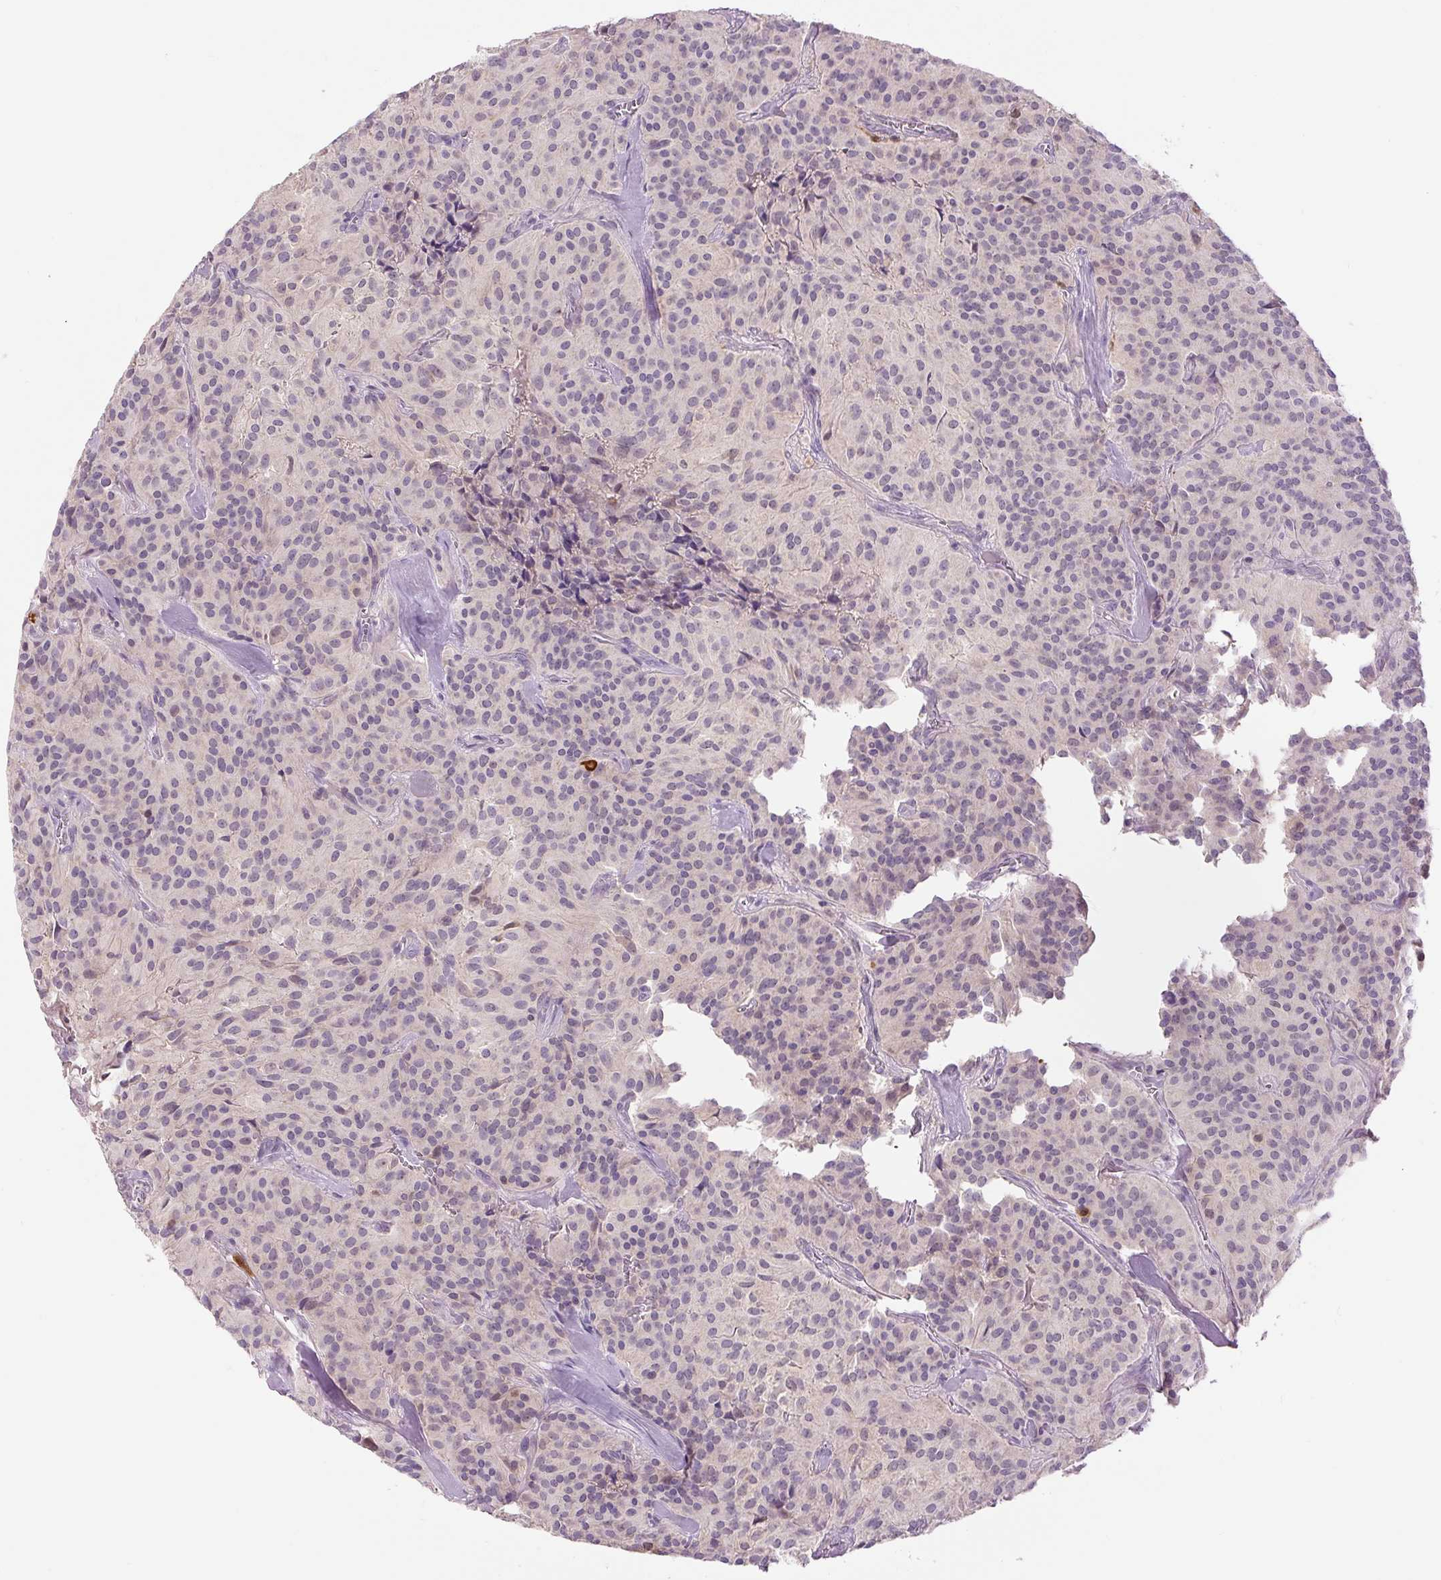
{"staining": {"intensity": "negative", "quantity": "none", "location": "none"}, "tissue": "glioma", "cell_type": "Tumor cells", "image_type": "cancer", "snomed": [{"axis": "morphology", "description": "Glioma, malignant, Low grade"}, {"axis": "topography", "description": "Brain"}], "caption": "Human glioma stained for a protein using immunohistochemistry demonstrates no expression in tumor cells.", "gene": "FABP7", "patient": {"sex": "male", "age": 42}}